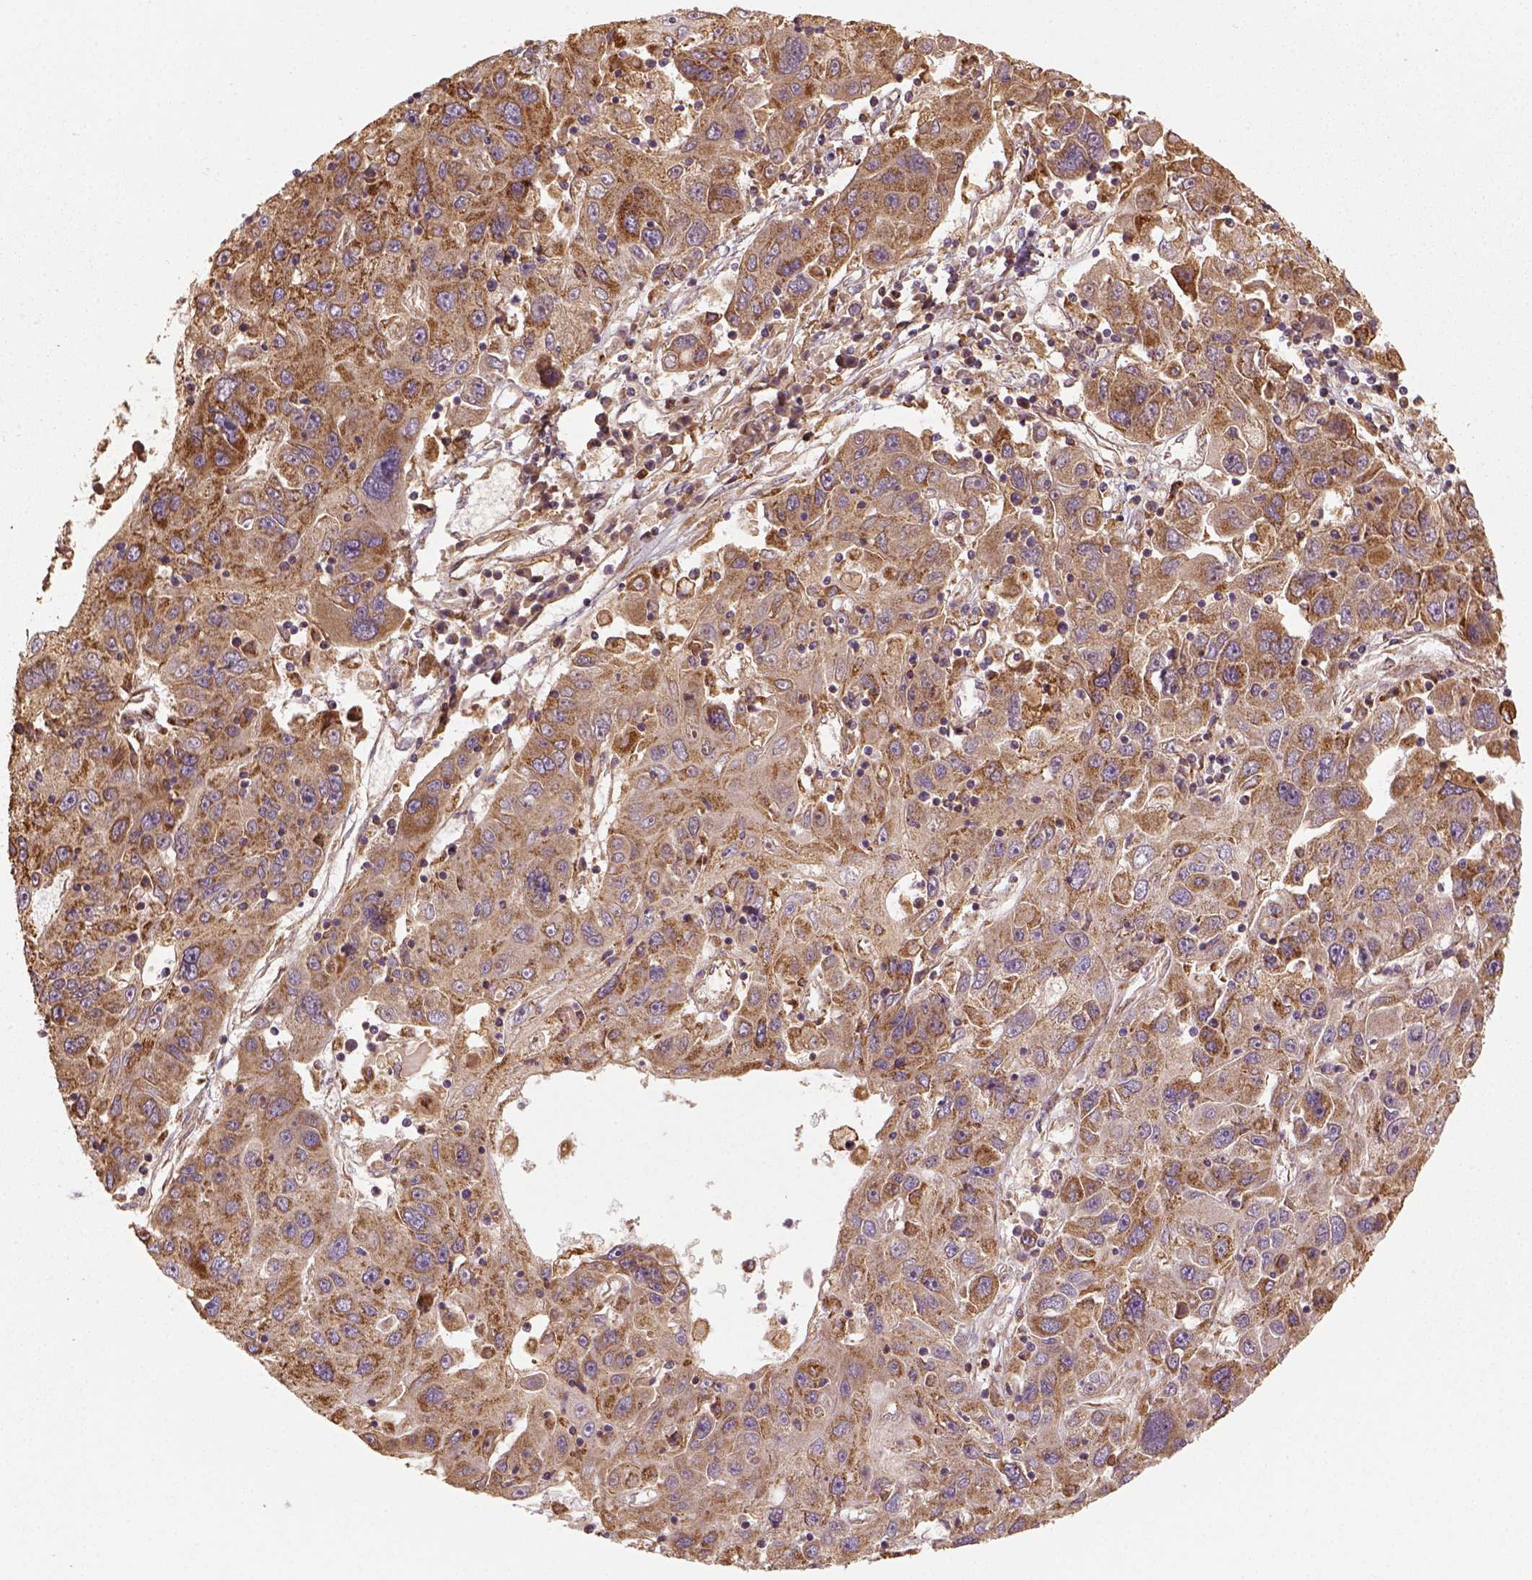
{"staining": {"intensity": "moderate", "quantity": ">75%", "location": "cytoplasmic/membranous"}, "tissue": "stomach cancer", "cell_type": "Tumor cells", "image_type": "cancer", "snomed": [{"axis": "morphology", "description": "Adenocarcinoma, NOS"}, {"axis": "topography", "description": "Stomach"}], "caption": "Immunohistochemistry photomicrograph of neoplastic tissue: human stomach cancer stained using immunohistochemistry (IHC) displays medium levels of moderate protein expression localized specifically in the cytoplasmic/membranous of tumor cells, appearing as a cytoplasmic/membranous brown color.", "gene": "MAPK8IP3", "patient": {"sex": "male", "age": 56}}